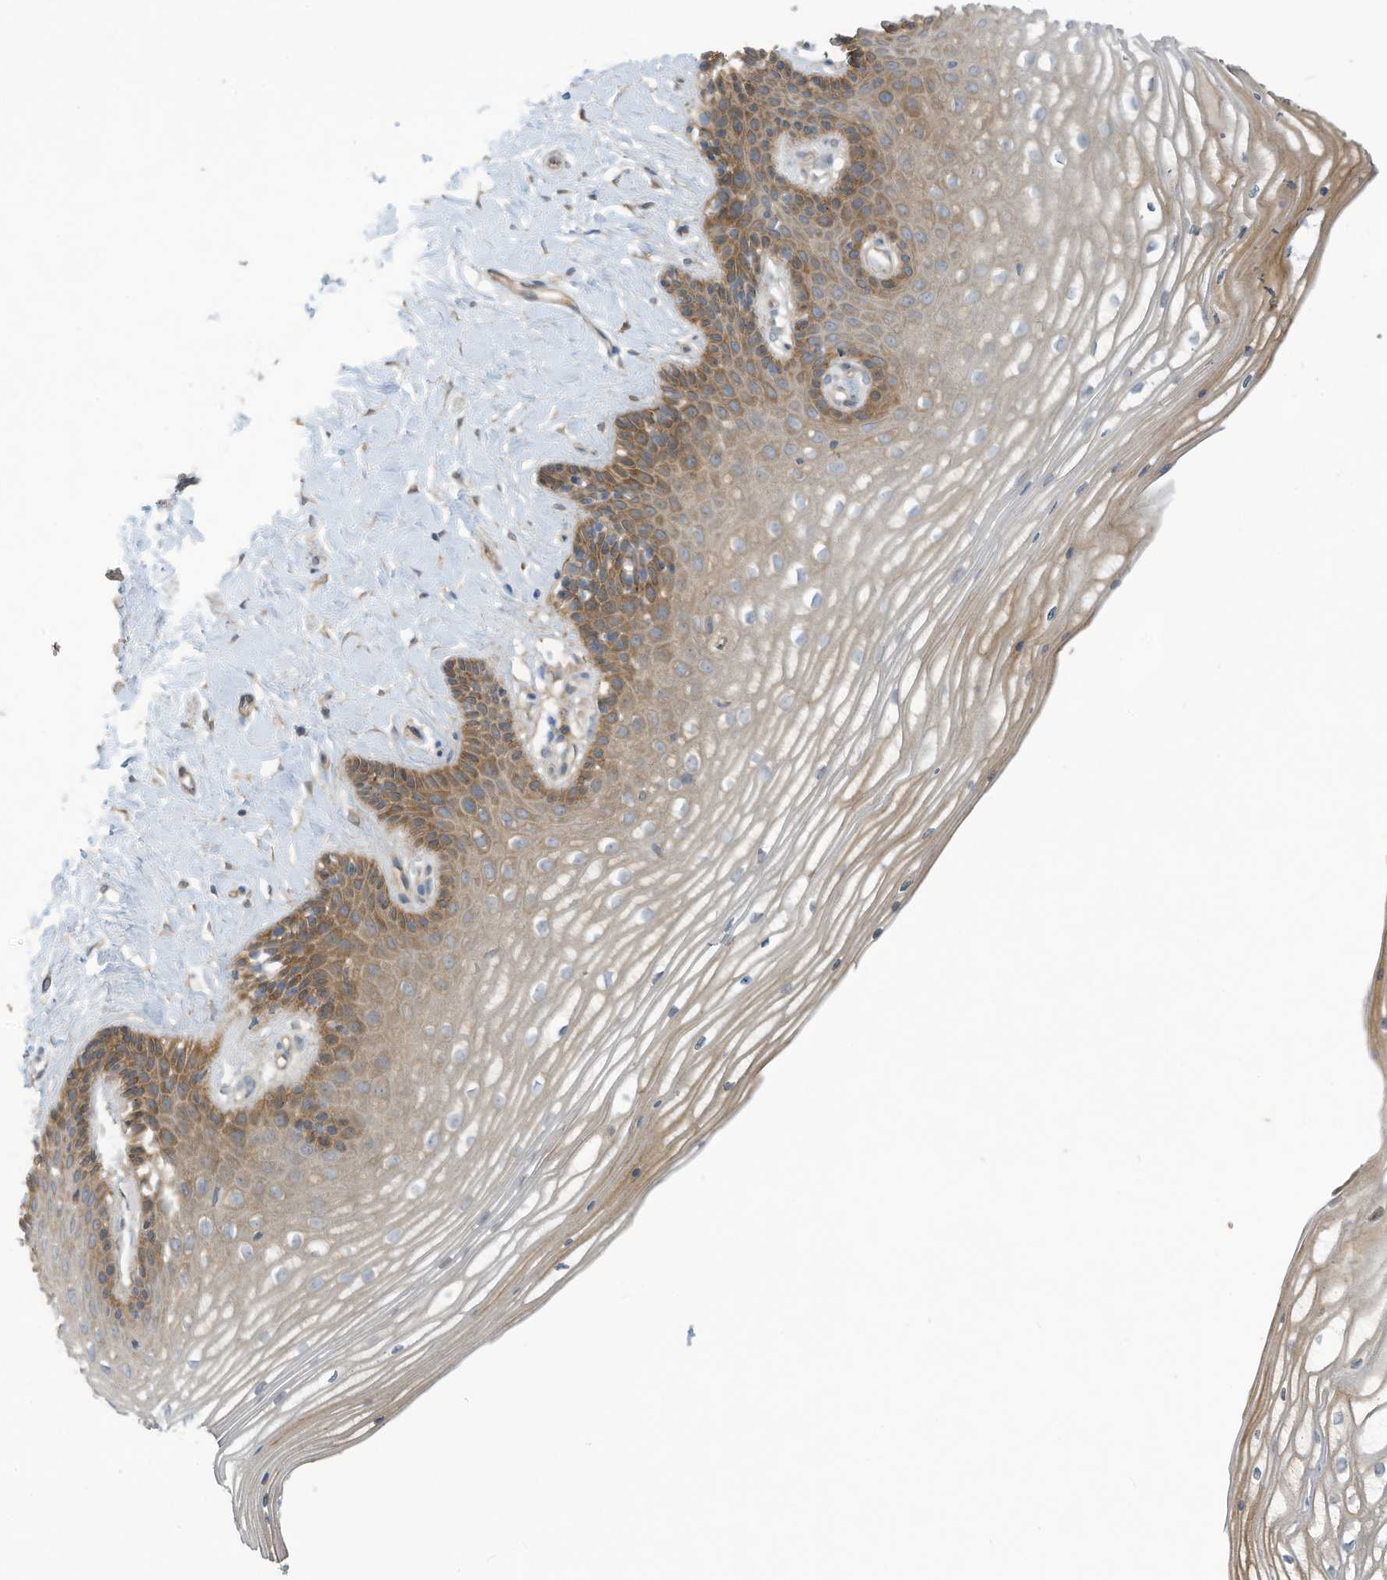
{"staining": {"intensity": "moderate", "quantity": ">75%", "location": "cytoplasmic/membranous"}, "tissue": "vagina", "cell_type": "Squamous epithelial cells", "image_type": "normal", "snomed": [{"axis": "morphology", "description": "Normal tissue, NOS"}, {"axis": "topography", "description": "Vagina"}, {"axis": "topography", "description": "Cervix"}], "caption": "Vagina stained for a protein displays moderate cytoplasmic/membranous positivity in squamous epithelial cells. (DAB IHC, brown staining for protein, blue staining for nuclei).", "gene": "ADI1", "patient": {"sex": "female", "age": 40}}